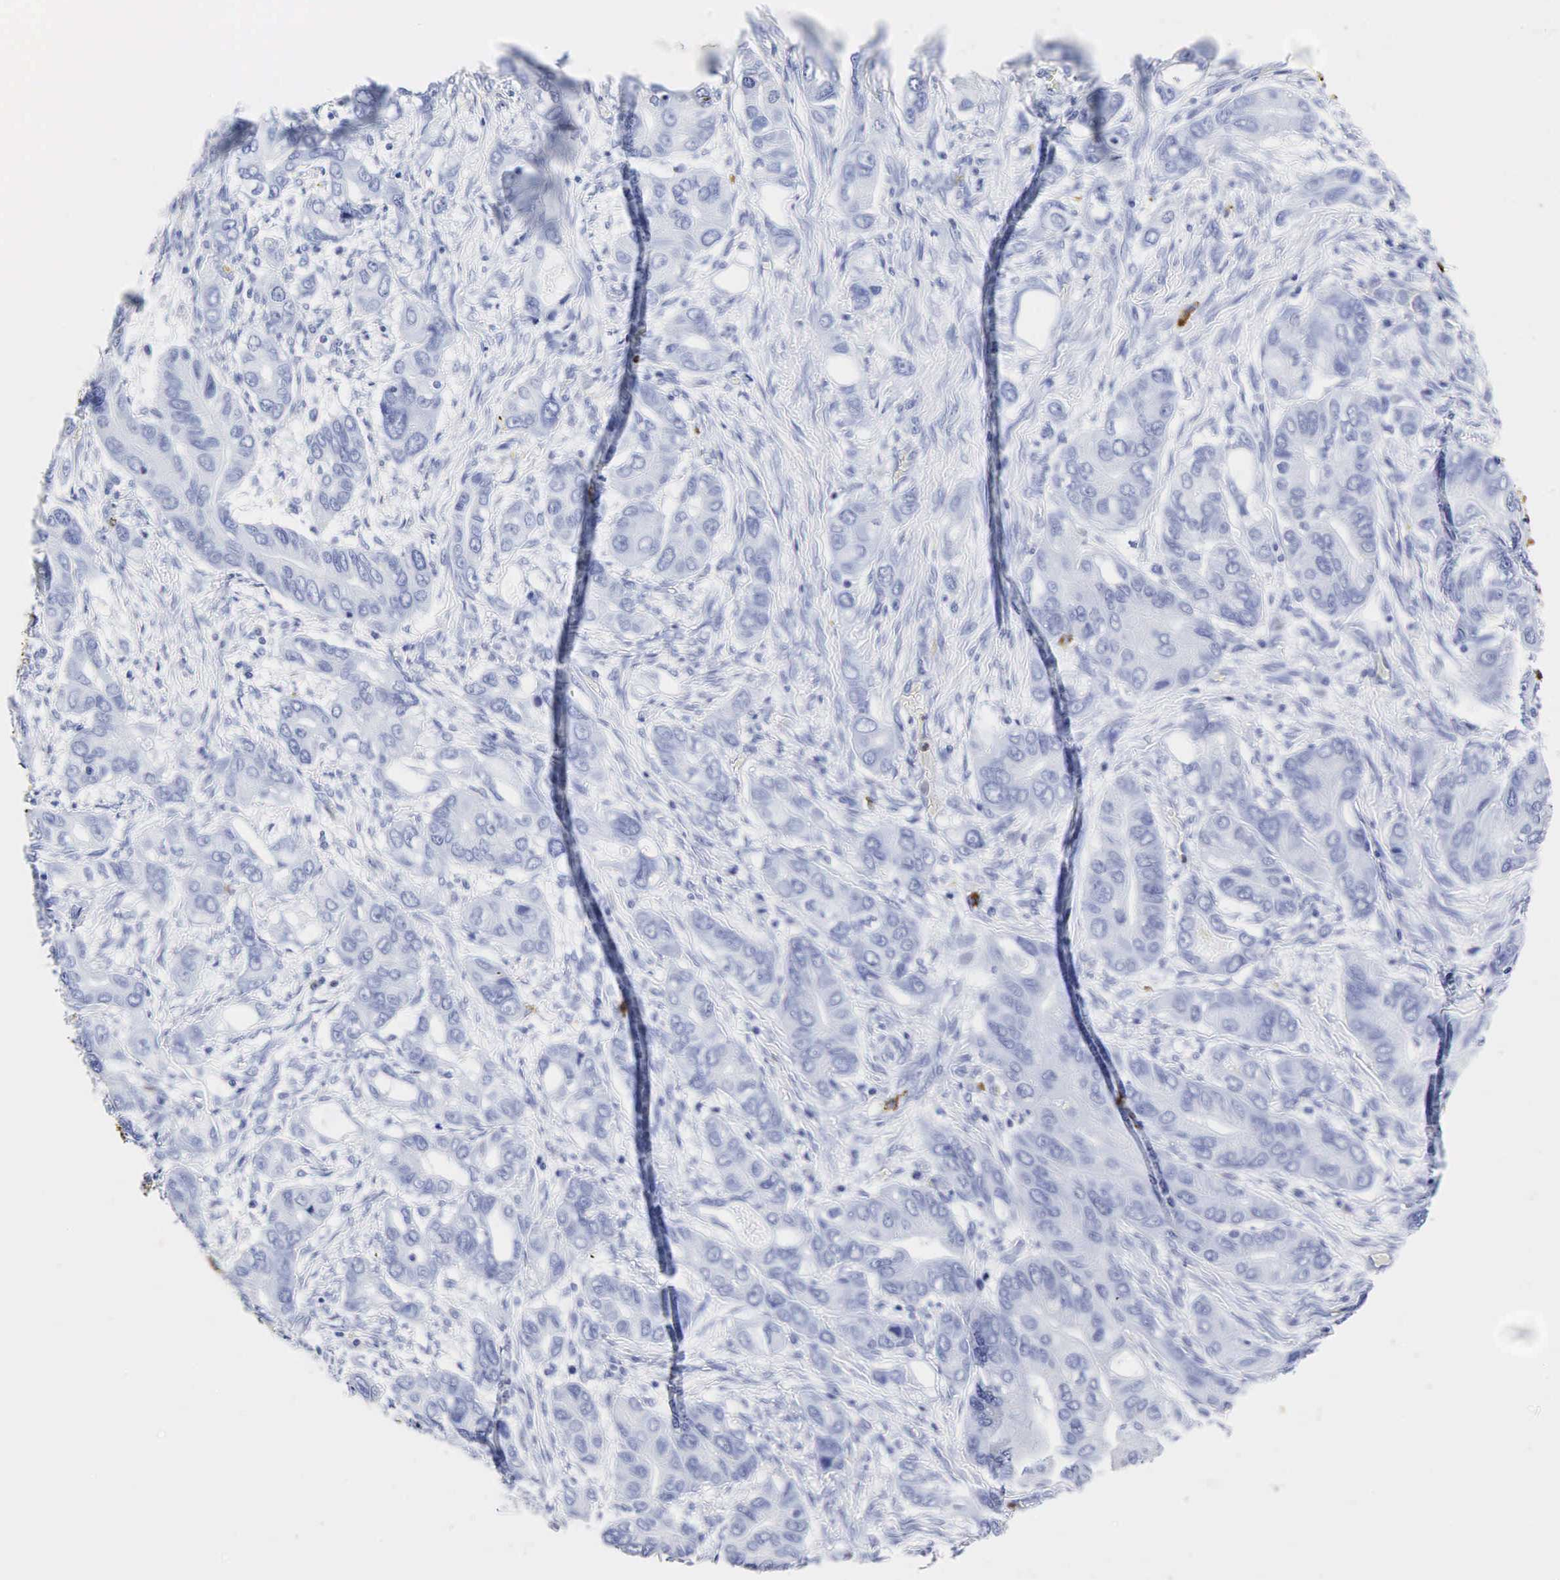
{"staining": {"intensity": "negative", "quantity": "none", "location": "none"}, "tissue": "stomach cancer", "cell_type": "Tumor cells", "image_type": "cancer", "snomed": [{"axis": "morphology", "description": "Adenocarcinoma, NOS"}, {"axis": "topography", "description": "Stomach, upper"}], "caption": "Stomach cancer (adenocarcinoma) stained for a protein using immunohistochemistry shows no expression tumor cells.", "gene": "LYZ", "patient": {"sex": "male", "age": 47}}